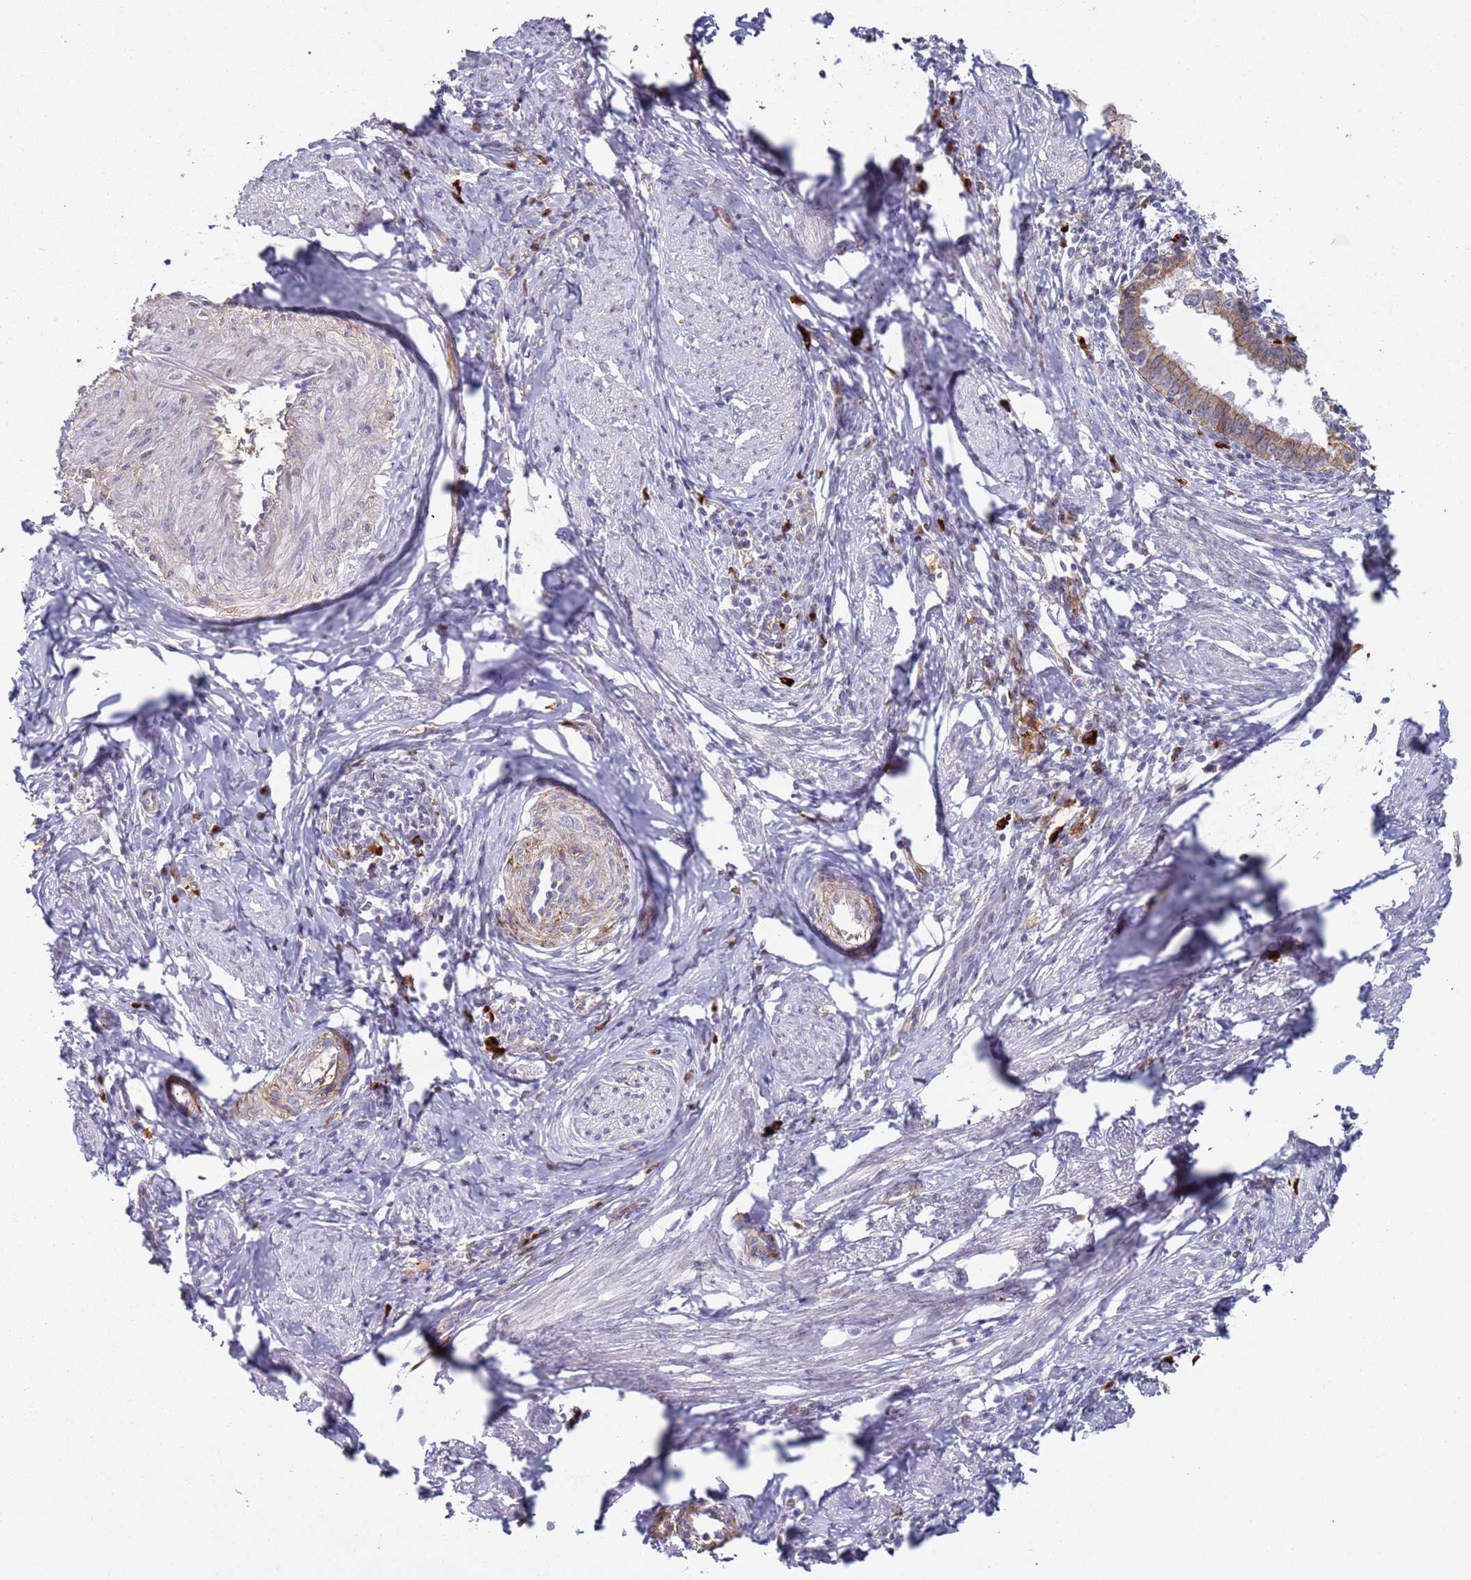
{"staining": {"intensity": "moderate", "quantity": ">75%", "location": "cytoplasmic/membranous"}, "tissue": "cervical cancer", "cell_type": "Tumor cells", "image_type": "cancer", "snomed": [{"axis": "morphology", "description": "Adenocarcinoma, NOS"}, {"axis": "topography", "description": "Cervix"}], "caption": "A brown stain highlights moderate cytoplasmic/membranous expression of a protein in cervical cancer (adenocarcinoma) tumor cells.", "gene": "NPAP1", "patient": {"sex": "female", "age": 36}}